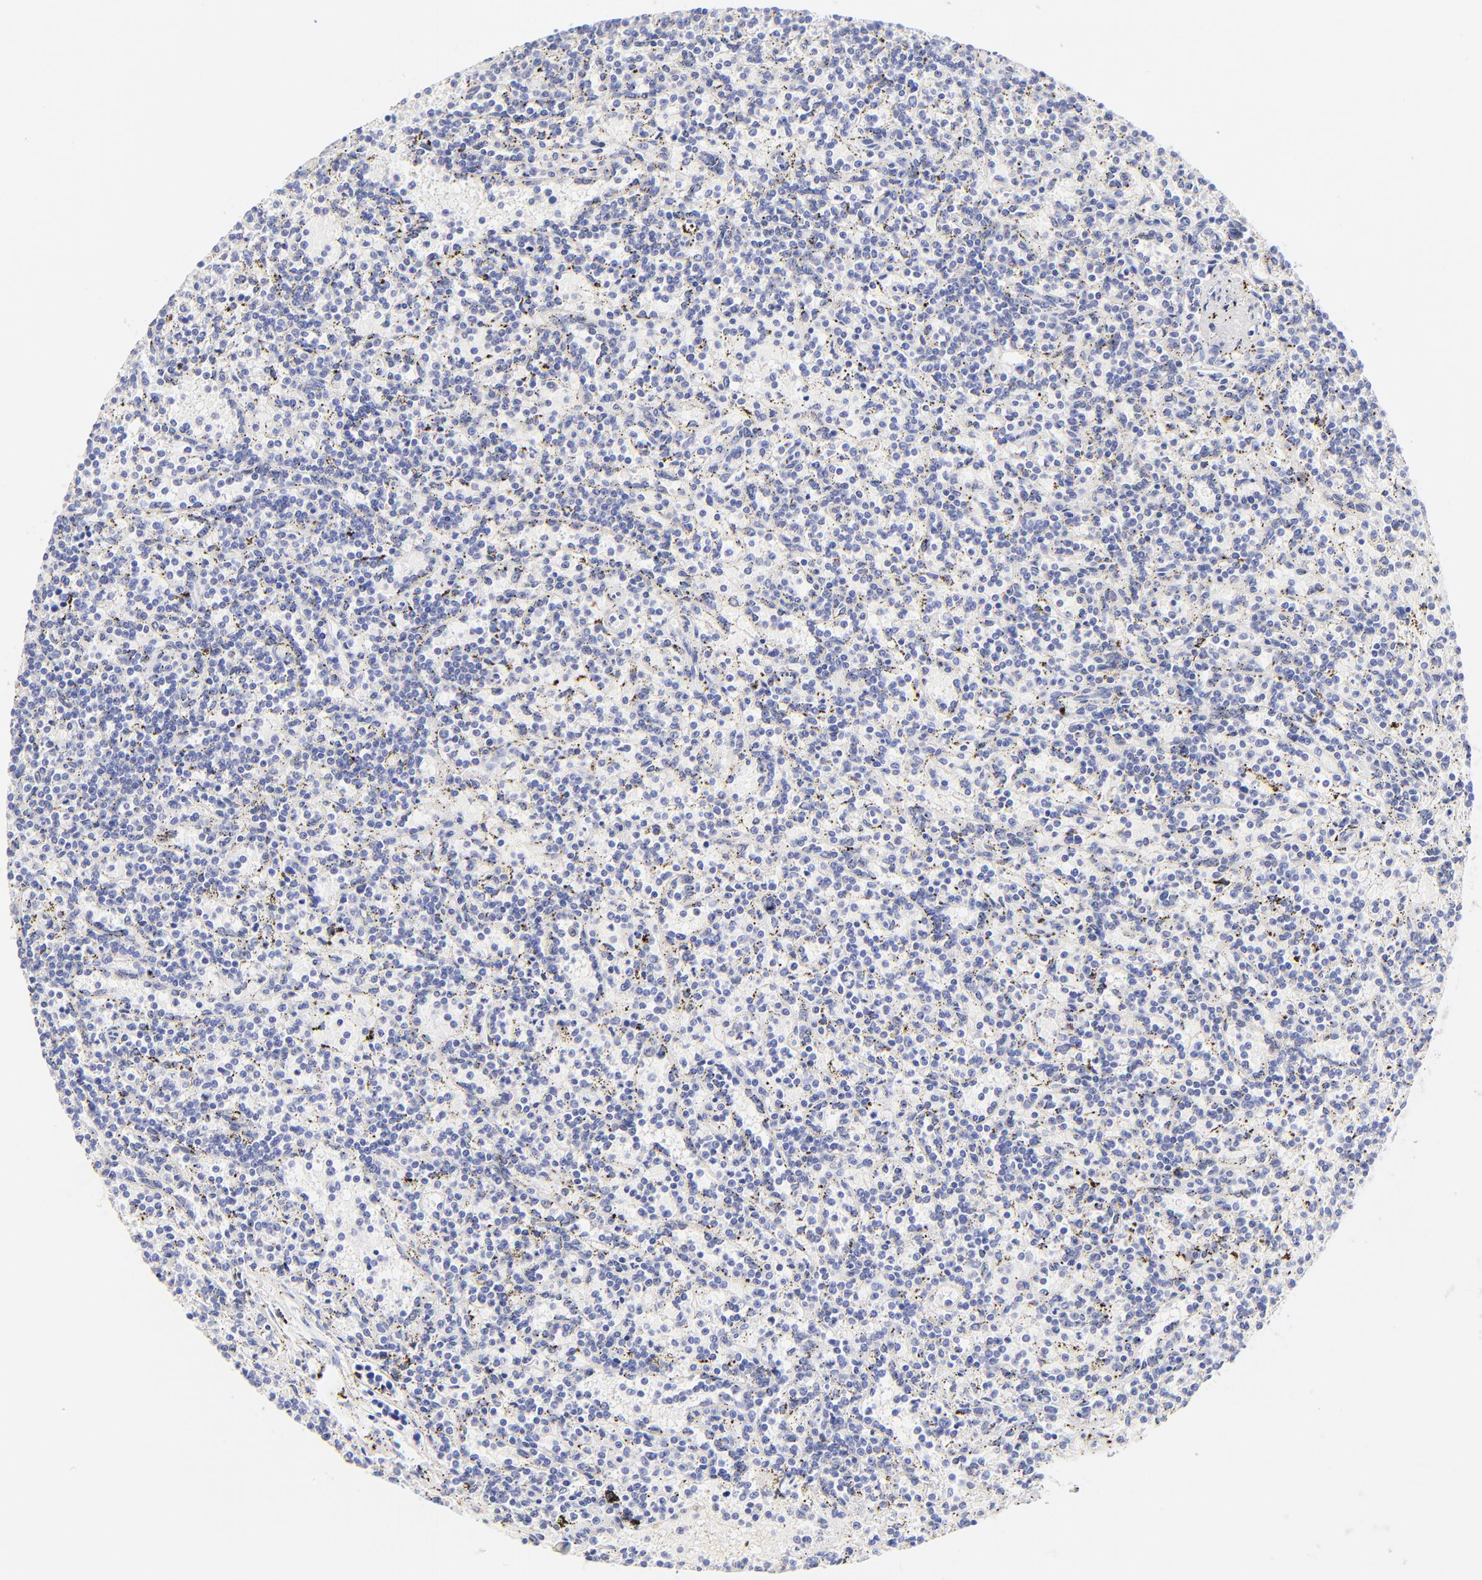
{"staining": {"intensity": "negative", "quantity": "none", "location": "none"}, "tissue": "lymphoma", "cell_type": "Tumor cells", "image_type": "cancer", "snomed": [{"axis": "morphology", "description": "Malignant lymphoma, non-Hodgkin's type, Low grade"}, {"axis": "topography", "description": "Spleen"}], "caption": "Human lymphoma stained for a protein using immunohistochemistry (IHC) demonstrates no positivity in tumor cells.", "gene": "ASB9", "patient": {"sex": "male", "age": 73}}